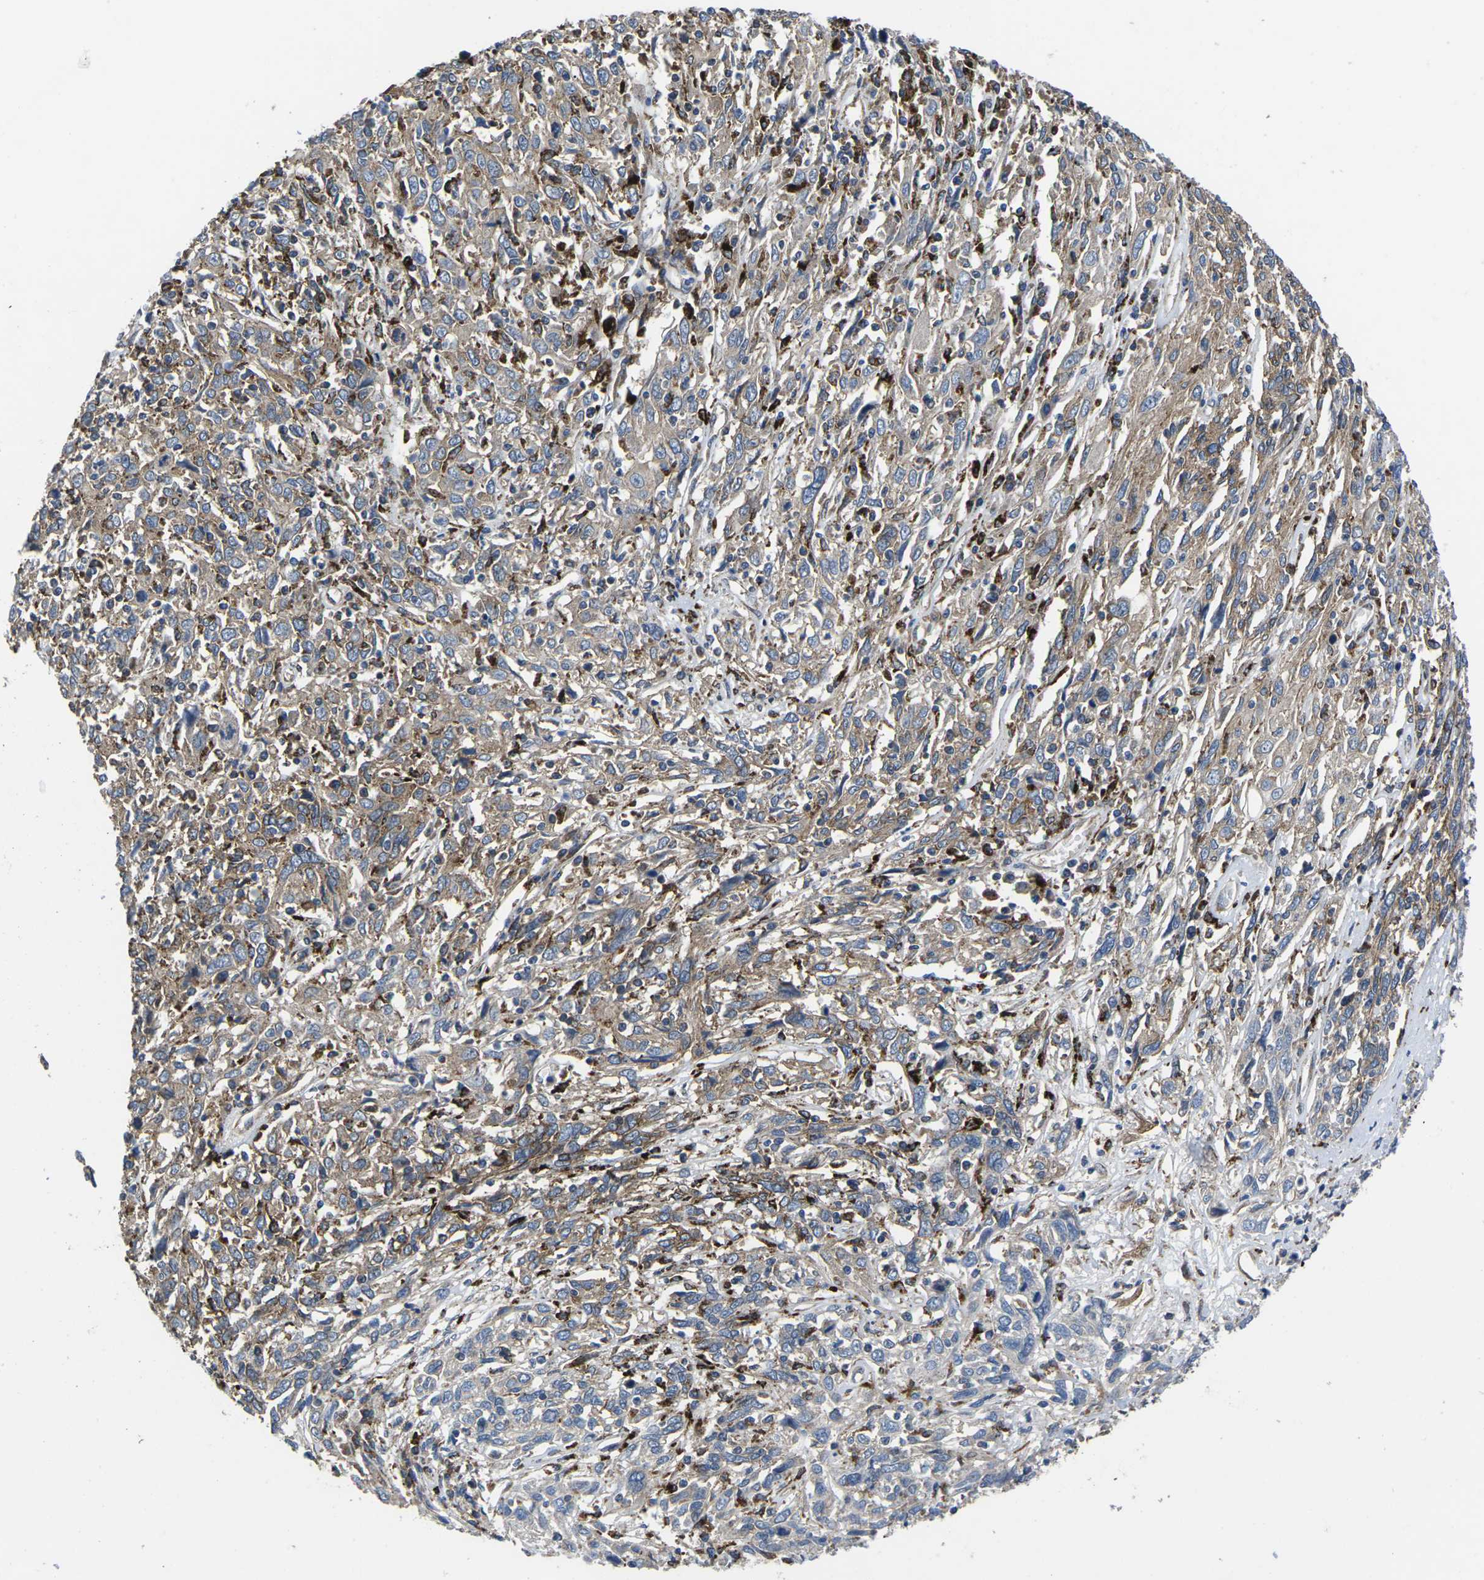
{"staining": {"intensity": "weak", "quantity": ">75%", "location": "cytoplasmic/membranous"}, "tissue": "cervical cancer", "cell_type": "Tumor cells", "image_type": "cancer", "snomed": [{"axis": "morphology", "description": "Squamous cell carcinoma, NOS"}, {"axis": "topography", "description": "Cervix"}], "caption": "Weak cytoplasmic/membranous protein expression is identified in about >75% of tumor cells in cervical squamous cell carcinoma.", "gene": "DLG1", "patient": {"sex": "female", "age": 46}}